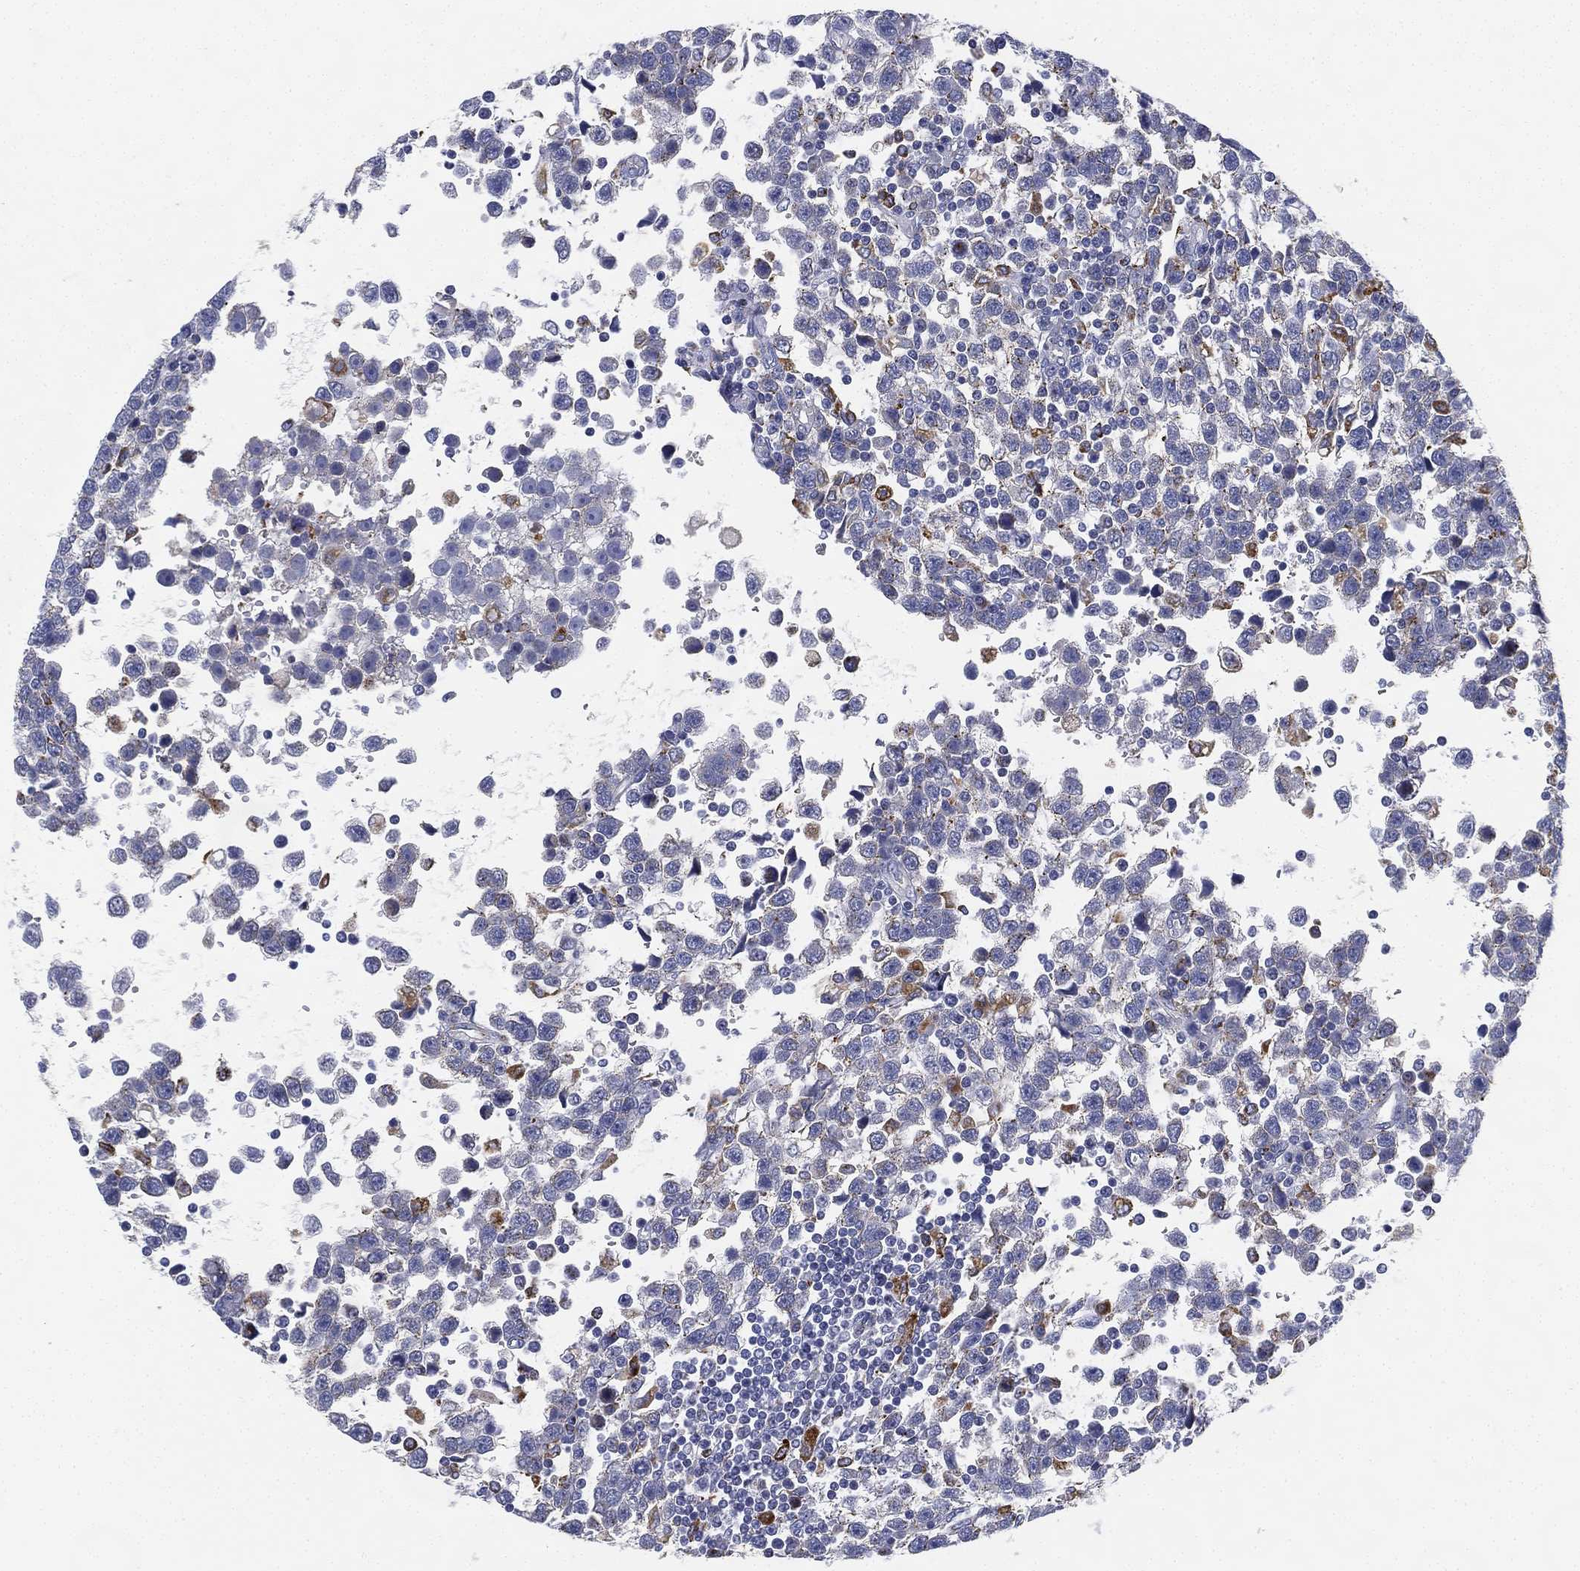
{"staining": {"intensity": "weak", "quantity": "<25%", "location": "cytoplasmic/membranous"}, "tissue": "testis cancer", "cell_type": "Tumor cells", "image_type": "cancer", "snomed": [{"axis": "morphology", "description": "Seminoma, NOS"}, {"axis": "topography", "description": "Testis"}], "caption": "DAB immunohistochemical staining of seminoma (testis) shows no significant expression in tumor cells.", "gene": "NPC2", "patient": {"sex": "male", "age": 34}}